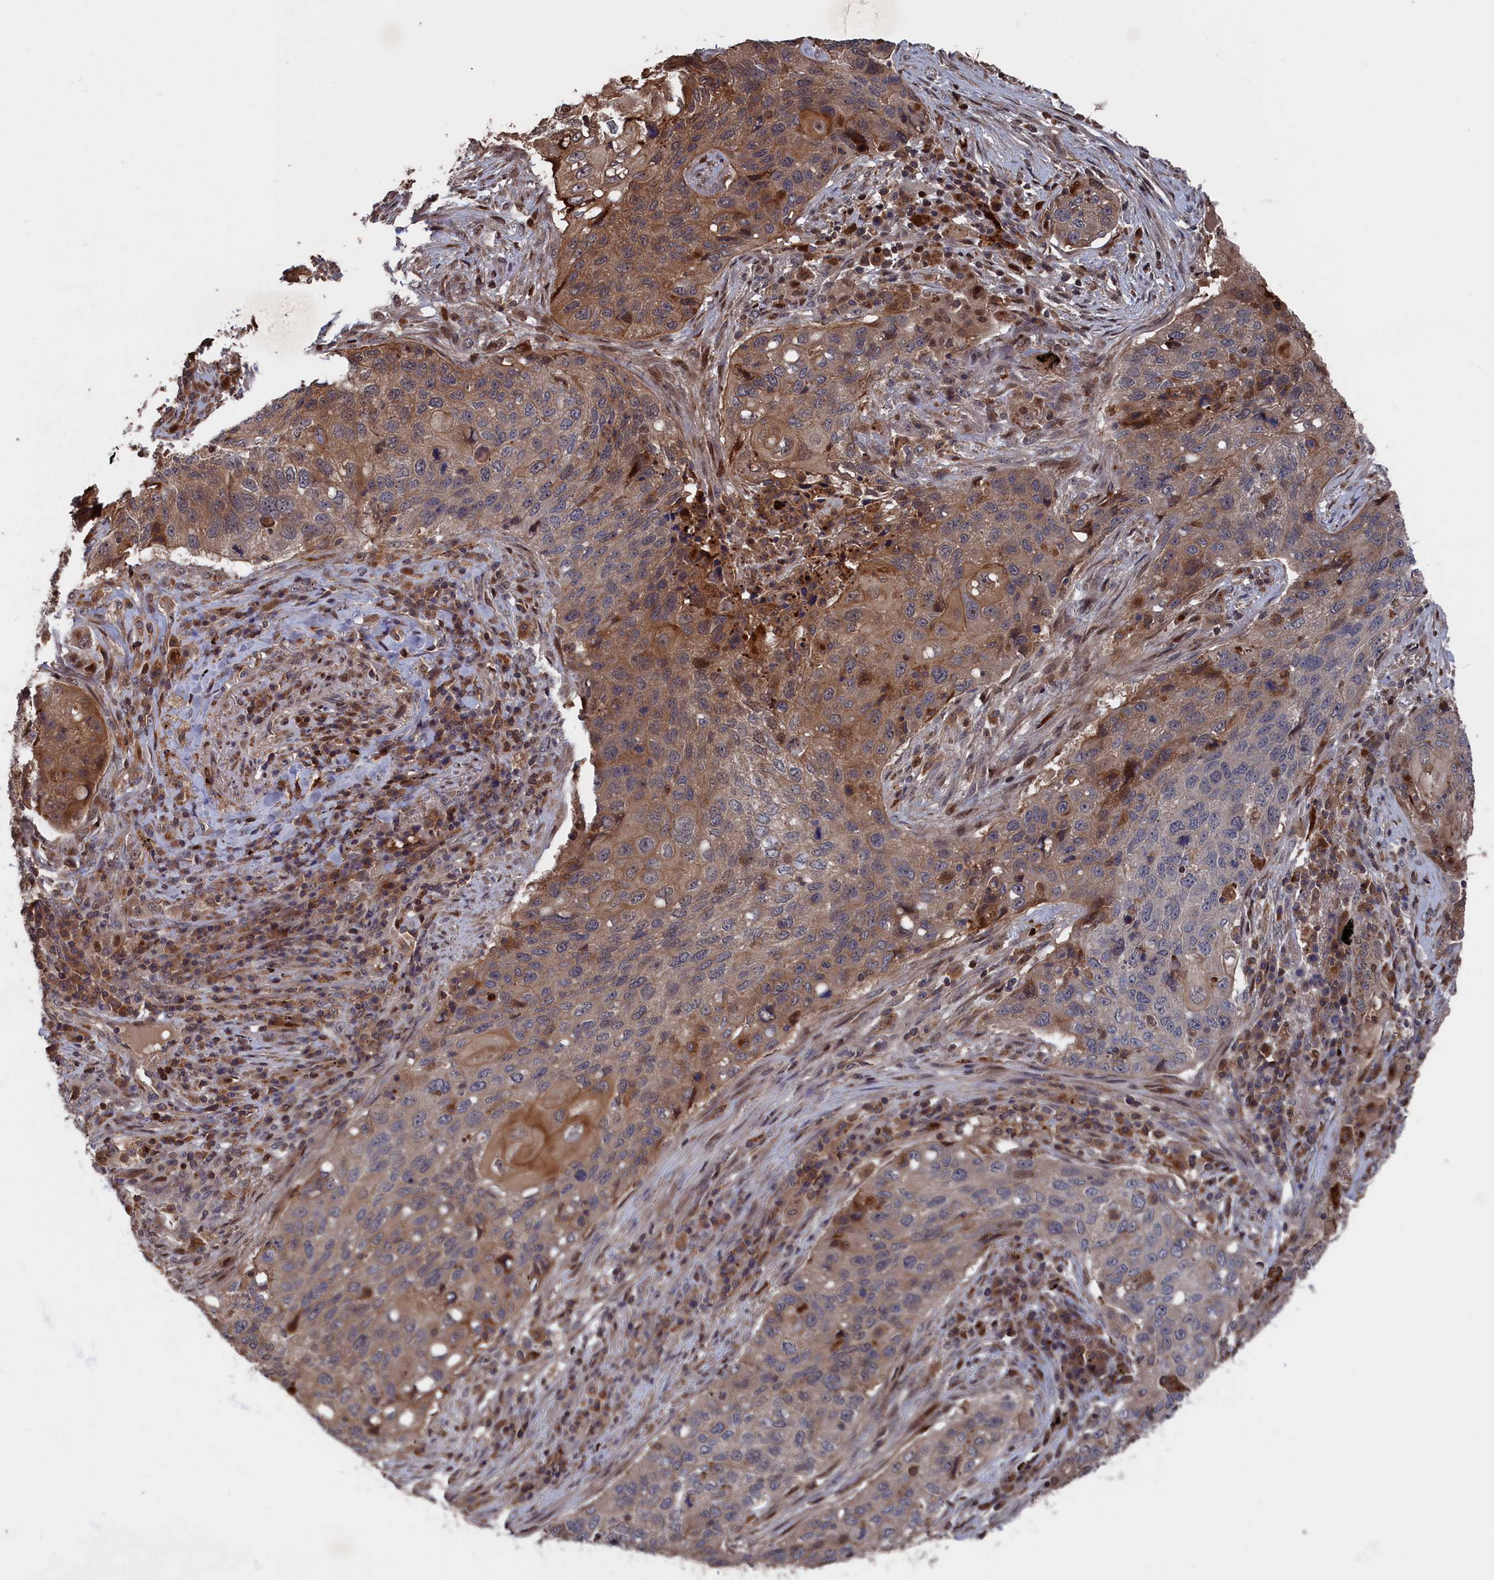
{"staining": {"intensity": "moderate", "quantity": "<25%", "location": "cytoplasmic/membranous"}, "tissue": "lung cancer", "cell_type": "Tumor cells", "image_type": "cancer", "snomed": [{"axis": "morphology", "description": "Squamous cell carcinoma, NOS"}, {"axis": "topography", "description": "Lung"}], "caption": "Immunohistochemical staining of lung squamous cell carcinoma exhibits low levels of moderate cytoplasmic/membranous staining in about <25% of tumor cells.", "gene": "PLA2G15", "patient": {"sex": "female", "age": 63}}